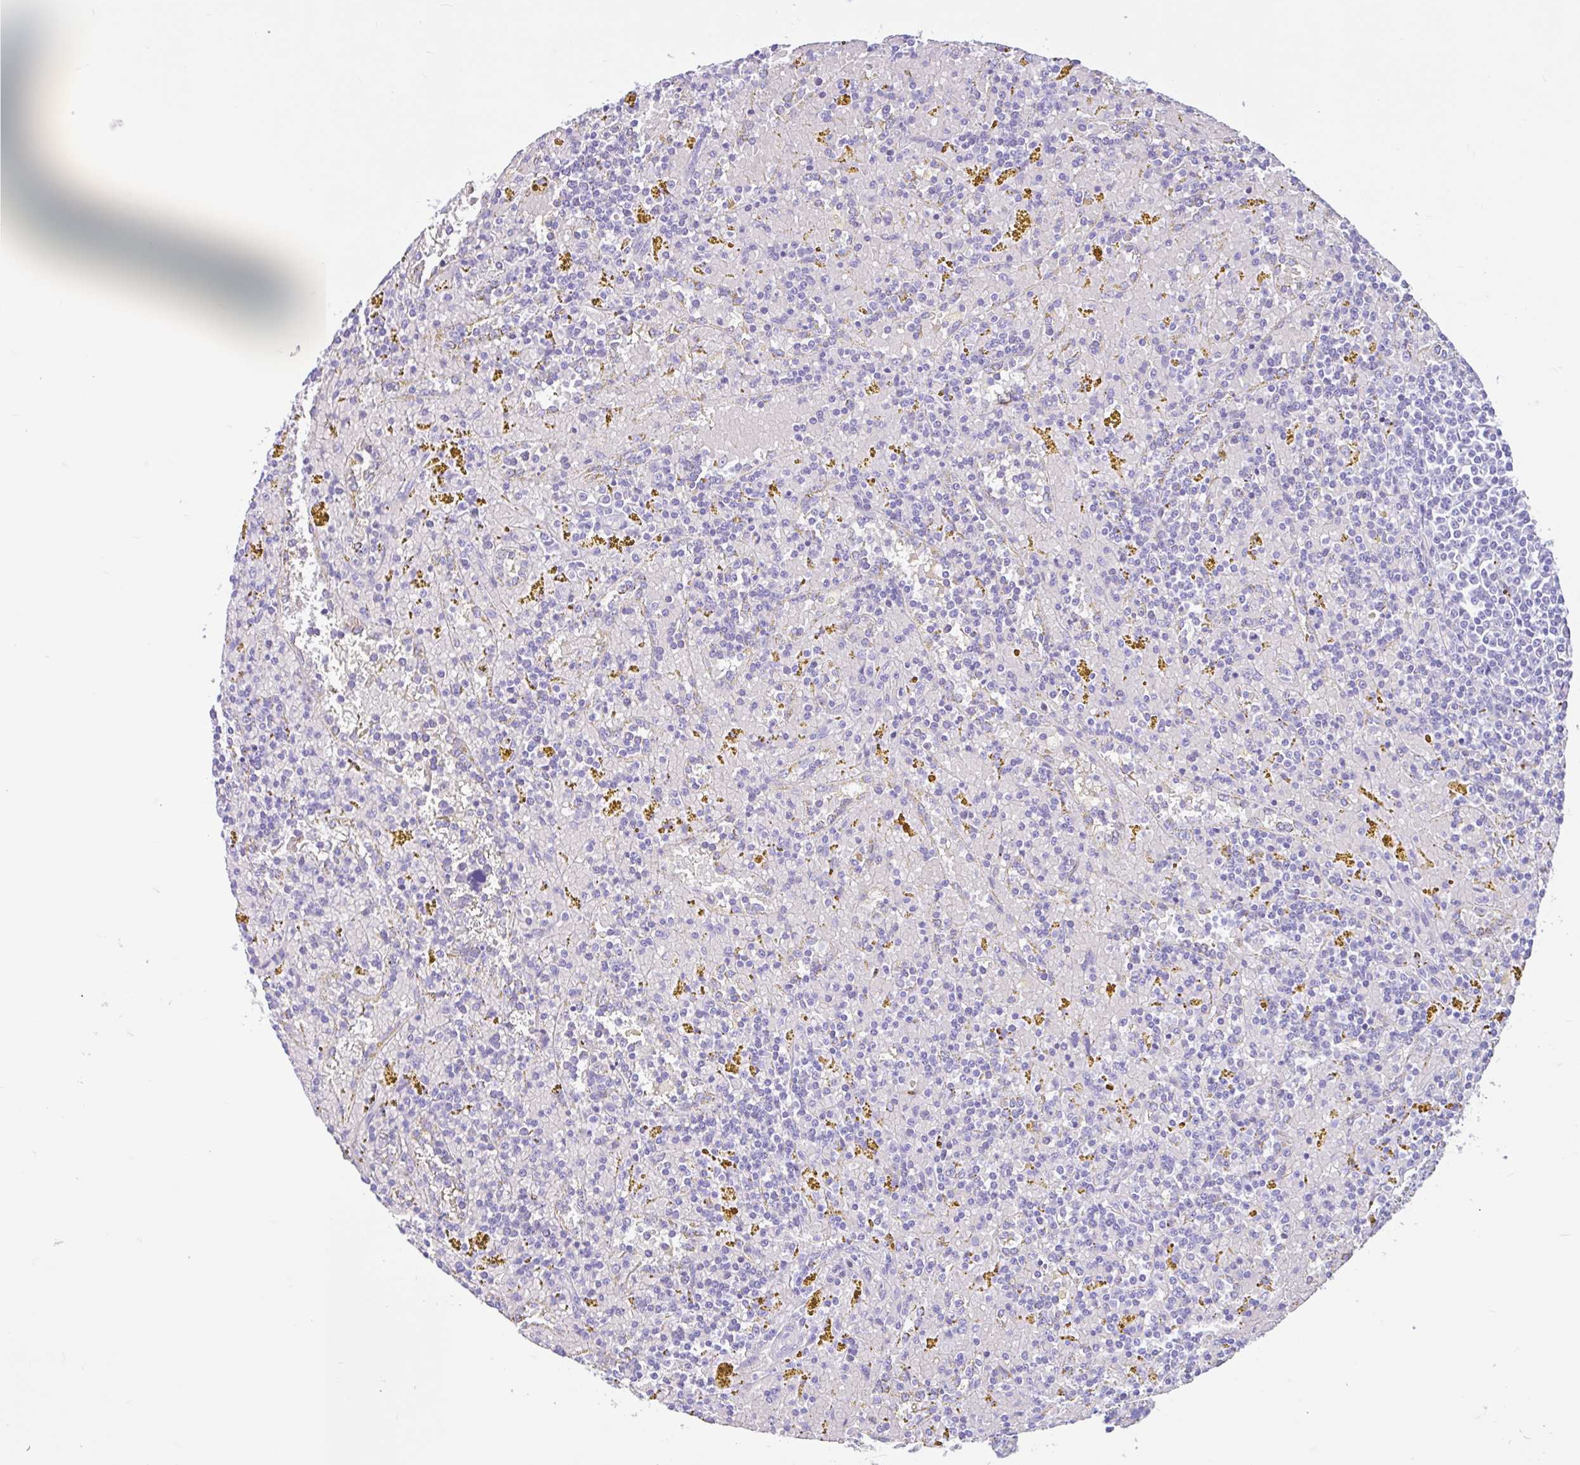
{"staining": {"intensity": "negative", "quantity": "none", "location": "none"}, "tissue": "lymphoma", "cell_type": "Tumor cells", "image_type": "cancer", "snomed": [{"axis": "morphology", "description": "Malignant lymphoma, non-Hodgkin's type, Low grade"}, {"axis": "topography", "description": "Spleen"}, {"axis": "topography", "description": "Lymph node"}], "caption": "Tumor cells show no significant protein staining in lymphoma.", "gene": "OR4N4", "patient": {"sex": "female", "age": 66}}